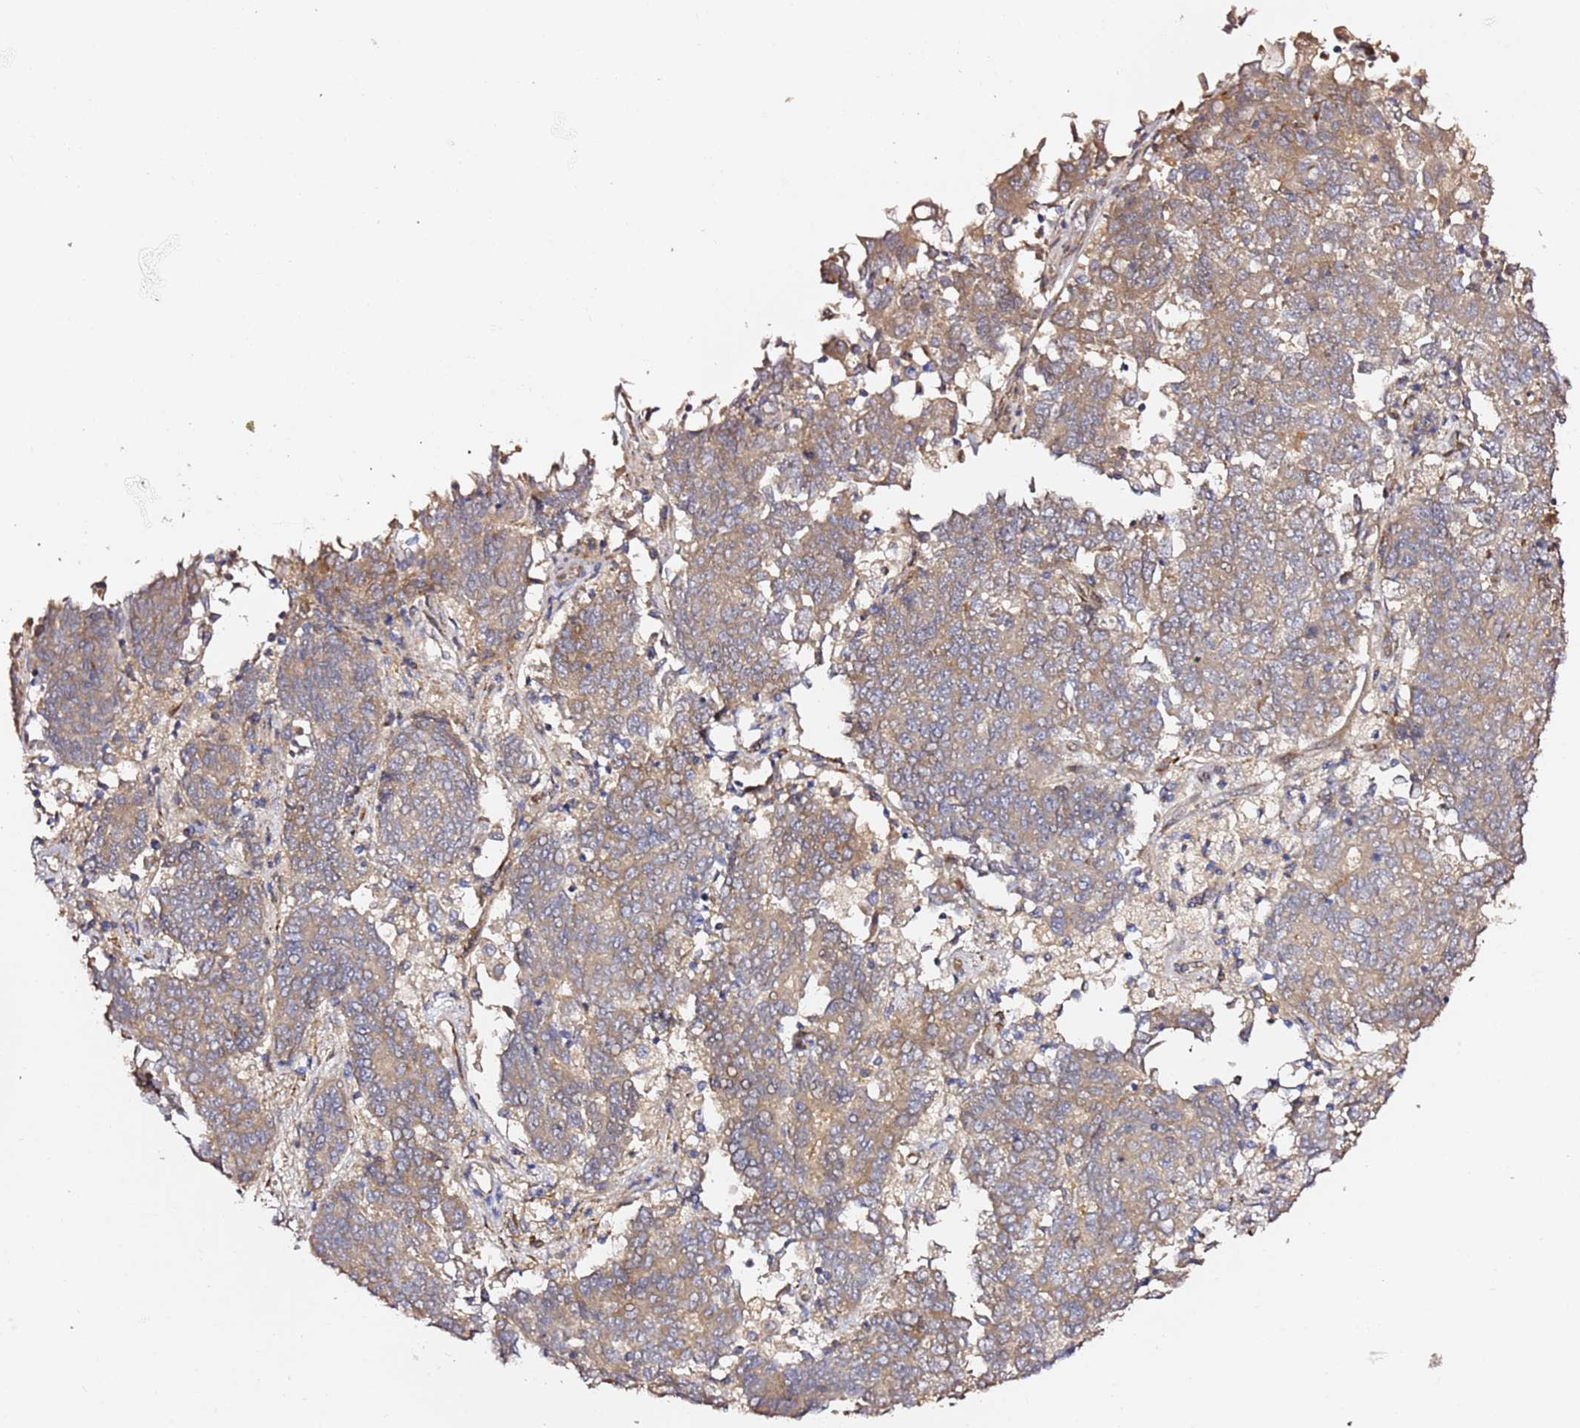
{"staining": {"intensity": "weak", "quantity": "25%-75%", "location": "cytoplasmic/membranous"}, "tissue": "endometrial cancer", "cell_type": "Tumor cells", "image_type": "cancer", "snomed": [{"axis": "morphology", "description": "Adenocarcinoma, NOS"}, {"axis": "topography", "description": "Endometrium"}], "caption": "Immunohistochemical staining of human endometrial adenocarcinoma displays low levels of weak cytoplasmic/membranous protein expression in about 25%-75% of tumor cells.", "gene": "HSD17B7", "patient": {"sex": "female", "age": 80}}